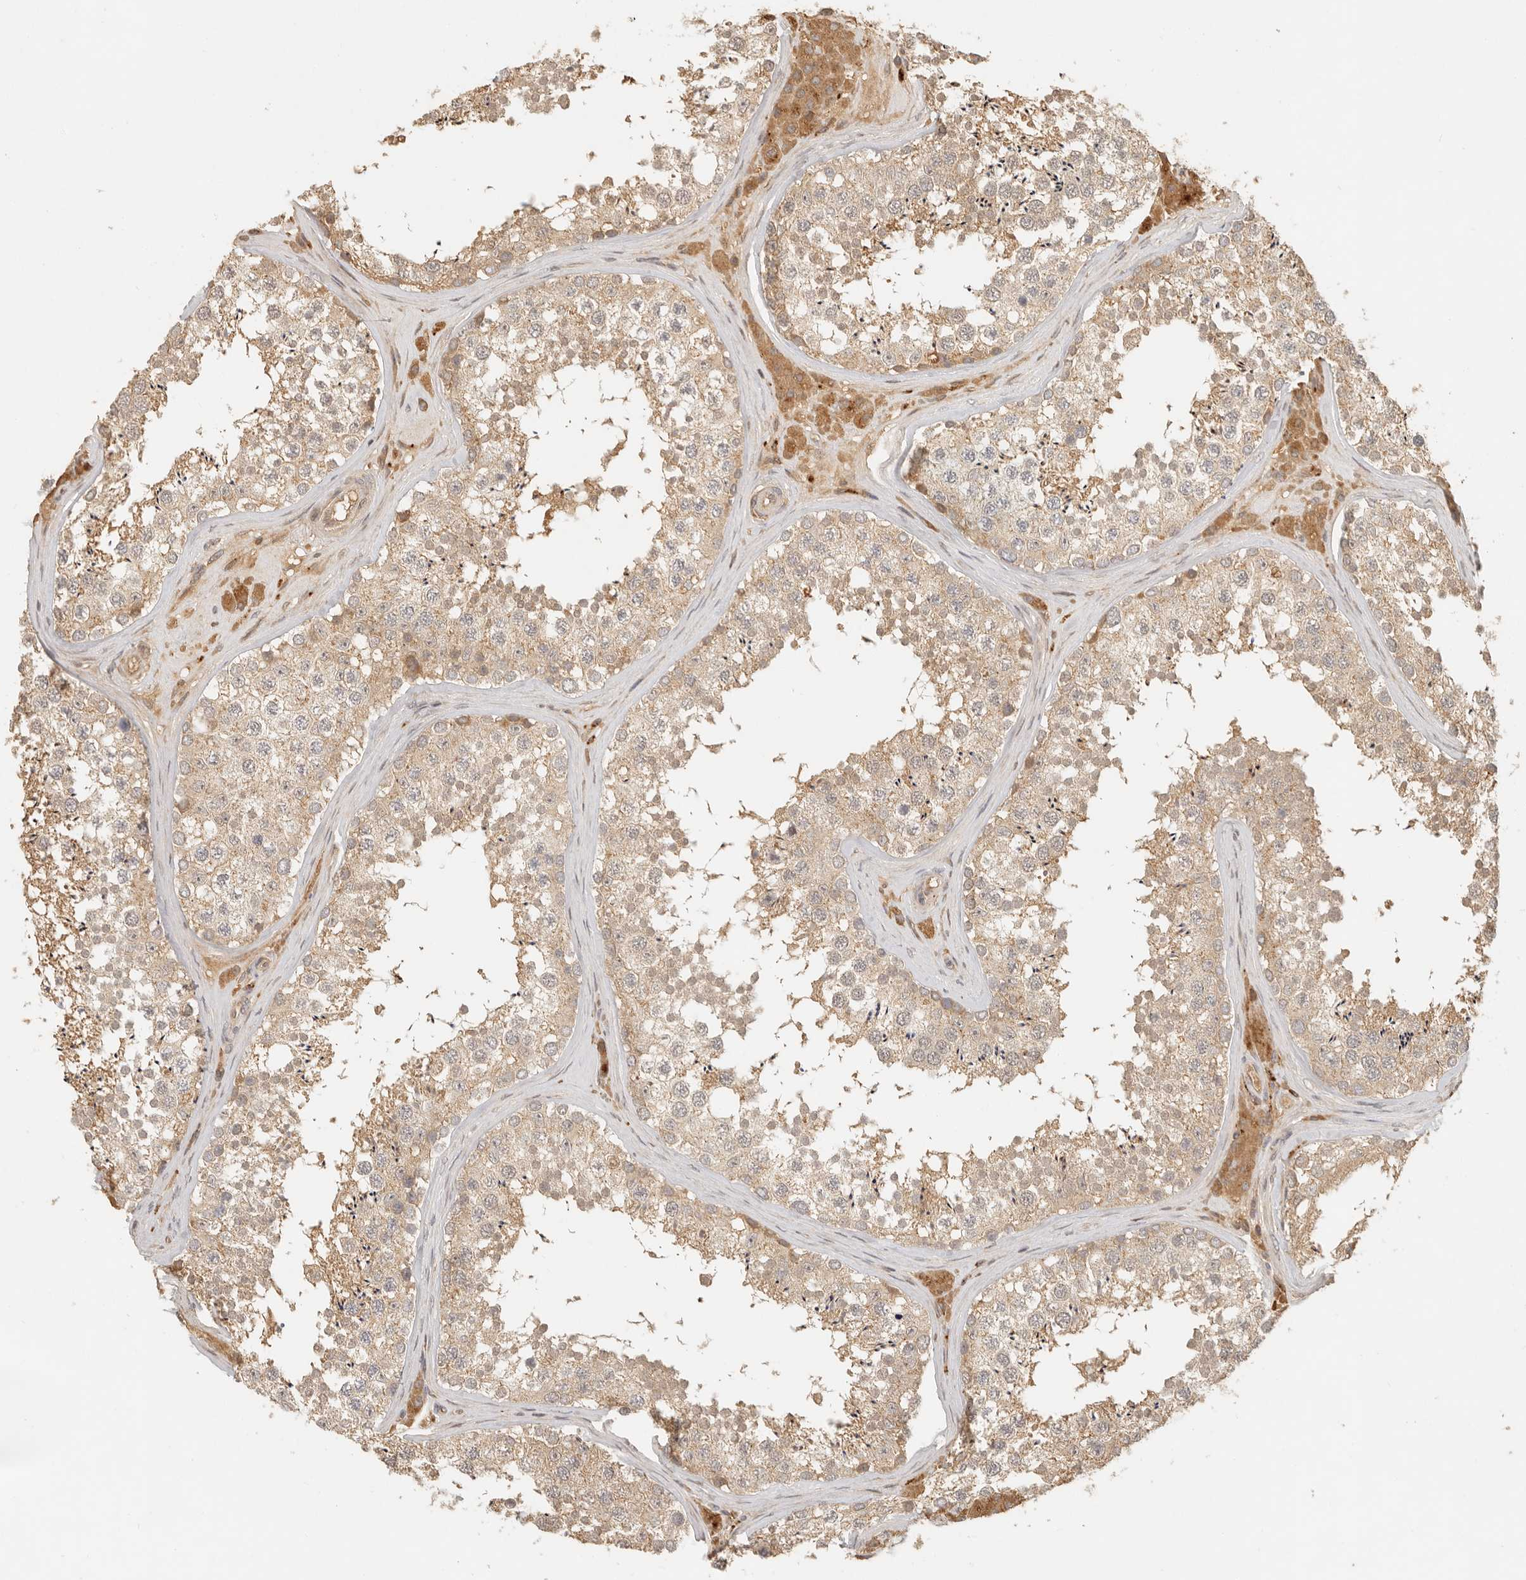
{"staining": {"intensity": "moderate", "quantity": ">75%", "location": "cytoplasmic/membranous"}, "tissue": "testis", "cell_type": "Cells in seminiferous ducts", "image_type": "normal", "snomed": [{"axis": "morphology", "description": "Normal tissue, NOS"}, {"axis": "topography", "description": "Testis"}], "caption": "This image exhibits immunohistochemistry staining of normal human testis, with medium moderate cytoplasmic/membranous expression in approximately >75% of cells in seminiferous ducts.", "gene": "ANKRD61", "patient": {"sex": "male", "age": 46}}